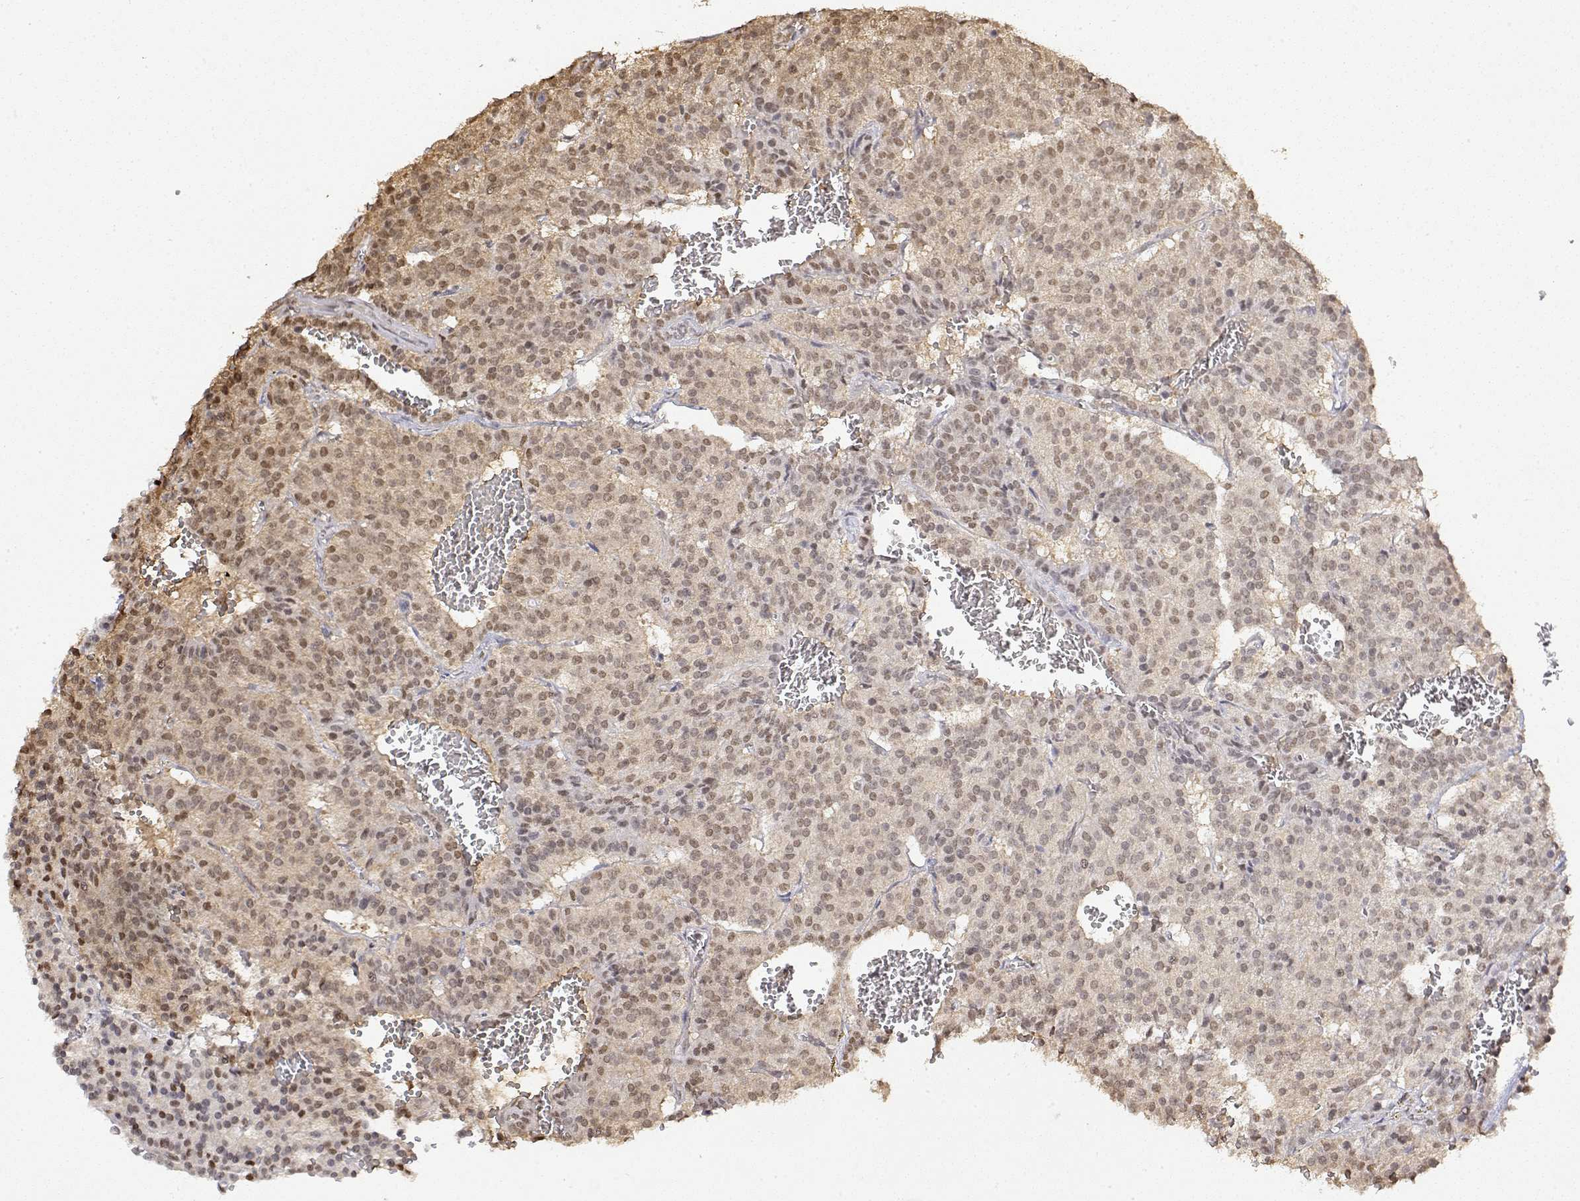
{"staining": {"intensity": "weak", "quantity": ">75%", "location": "cytoplasmic/membranous,nuclear"}, "tissue": "carcinoid", "cell_type": "Tumor cells", "image_type": "cancer", "snomed": [{"axis": "morphology", "description": "Carcinoid, malignant, NOS"}, {"axis": "topography", "description": "Lung"}], "caption": "Immunohistochemistry (IHC) staining of carcinoid, which shows low levels of weak cytoplasmic/membranous and nuclear positivity in about >75% of tumor cells indicating weak cytoplasmic/membranous and nuclear protein positivity. The staining was performed using DAB (brown) for protein detection and nuclei were counterstained in hematoxylin (blue).", "gene": "TPI1", "patient": {"sex": "male", "age": 70}}